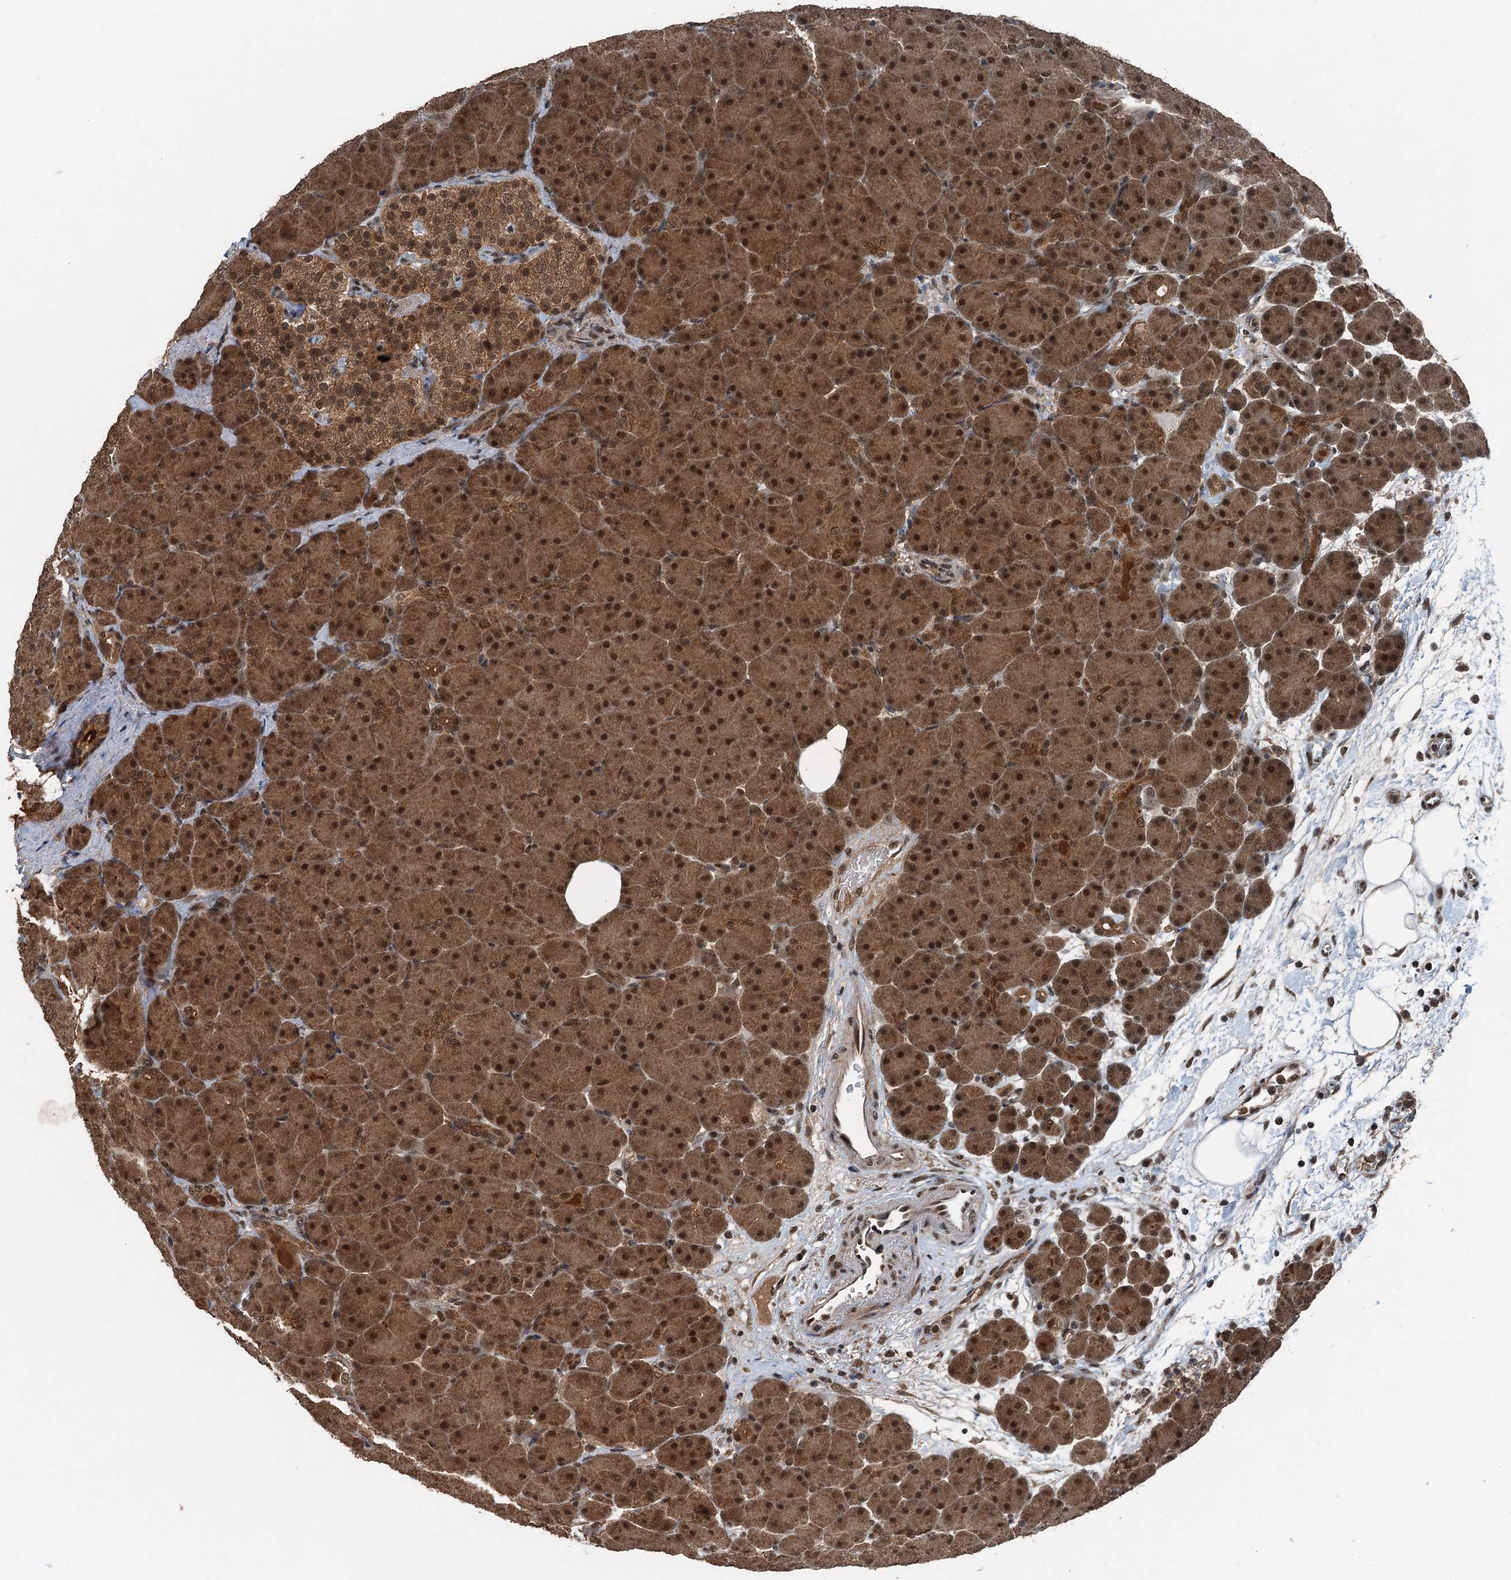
{"staining": {"intensity": "strong", "quantity": ">75%", "location": "cytoplasmic/membranous,nuclear"}, "tissue": "pancreas", "cell_type": "Exocrine glandular cells", "image_type": "normal", "snomed": [{"axis": "morphology", "description": "Normal tissue, NOS"}, {"axis": "topography", "description": "Pancreas"}], "caption": "Exocrine glandular cells exhibit strong cytoplasmic/membranous,nuclear staining in about >75% of cells in benign pancreas. Using DAB (brown) and hematoxylin (blue) stains, captured at high magnification using brightfield microscopy.", "gene": "UBXN6", "patient": {"sex": "male", "age": 66}}